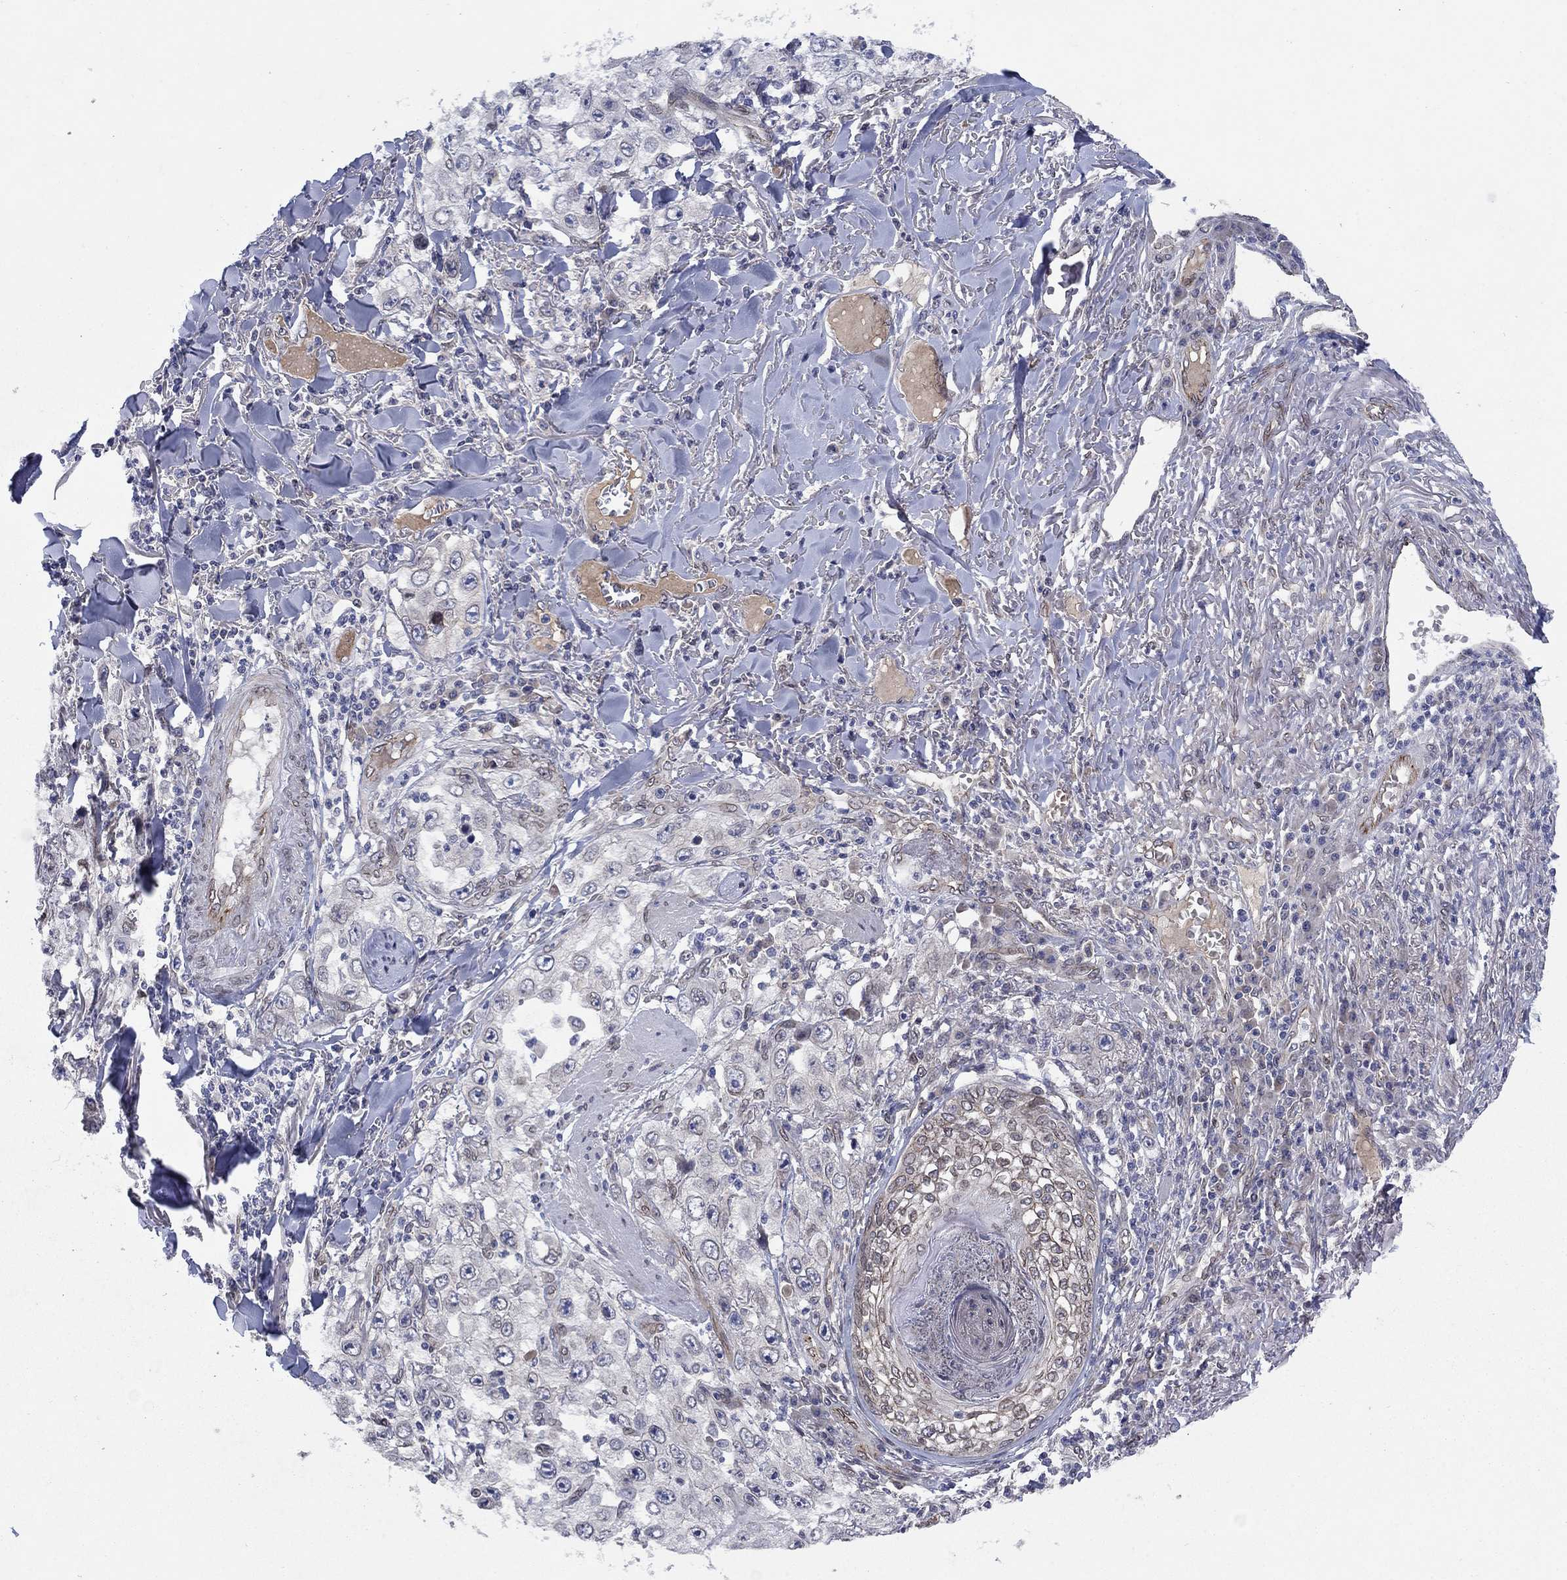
{"staining": {"intensity": "negative", "quantity": "none", "location": "none"}, "tissue": "skin cancer", "cell_type": "Tumor cells", "image_type": "cancer", "snomed": [{"axis": "morphology", "description": "Squamous cell carcinoma, NOS"}, {"axis": "topography", "description": "Skin"}], "caption": "Tumor cells show no significant protein positivity in skin squamous cell carcinoma.", "gene": "EMC9", "patient": {"sex": "male", "age": 82}}